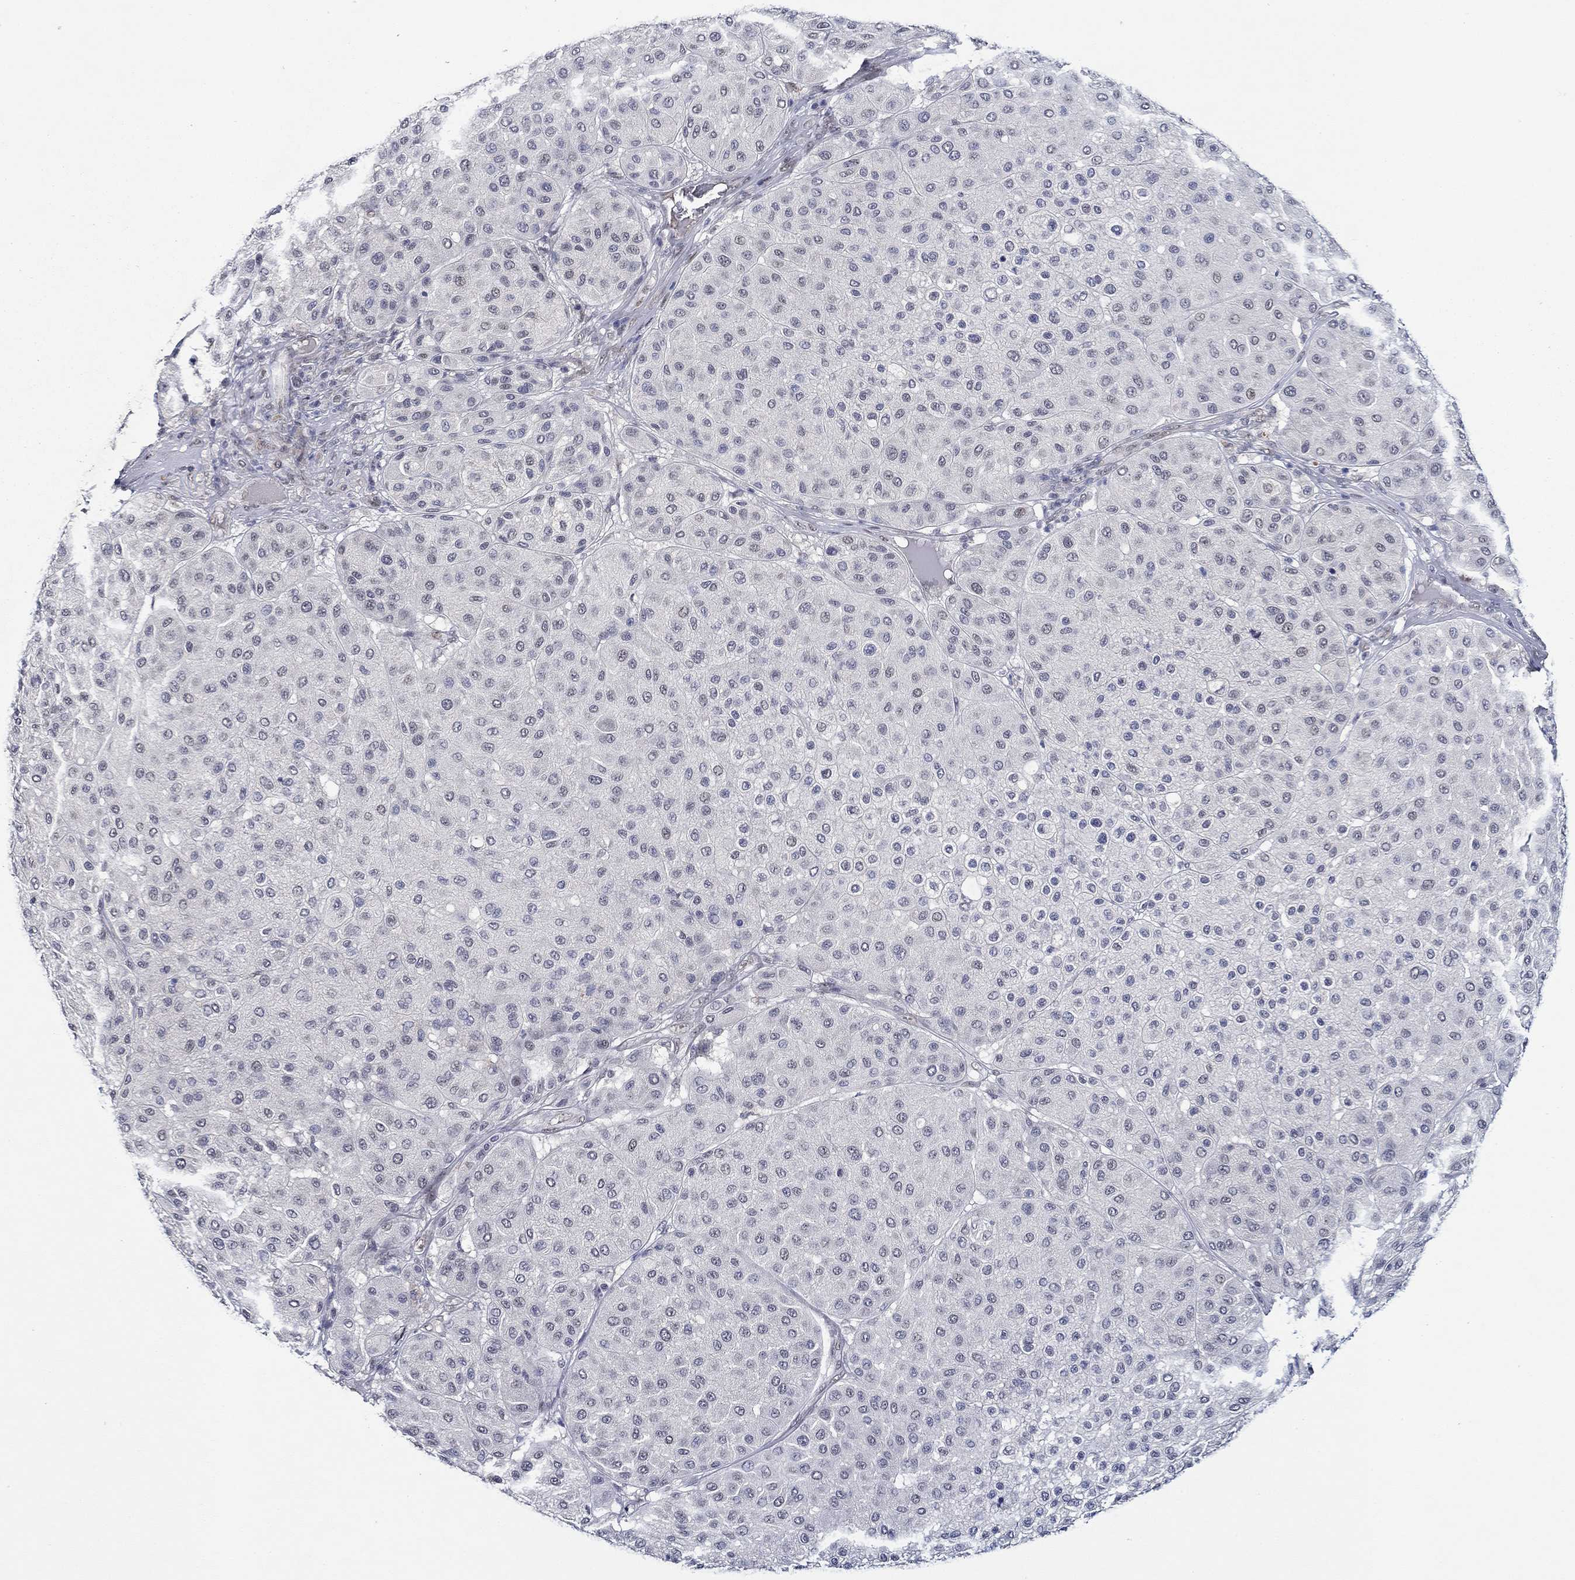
{"staining": {"intensity": "negative", "quantity": "none", "location": "none"}, "tissue": "melanoma", "cell_type": "Tumor cells", "image_type": "cancer", "snomed": [{"axis": "morphology", "description": "Malignant melanoma, Metastatic site"}, {"axis": "topography", "description": "Smooth muscle"}], "caption": "The immunohistochemistry (IHC) photomicrograph has no significant expression in tumor cells of melanoma tissue.", "gene": "GATA2", "patient": {"sex": "male", "age": 41}}